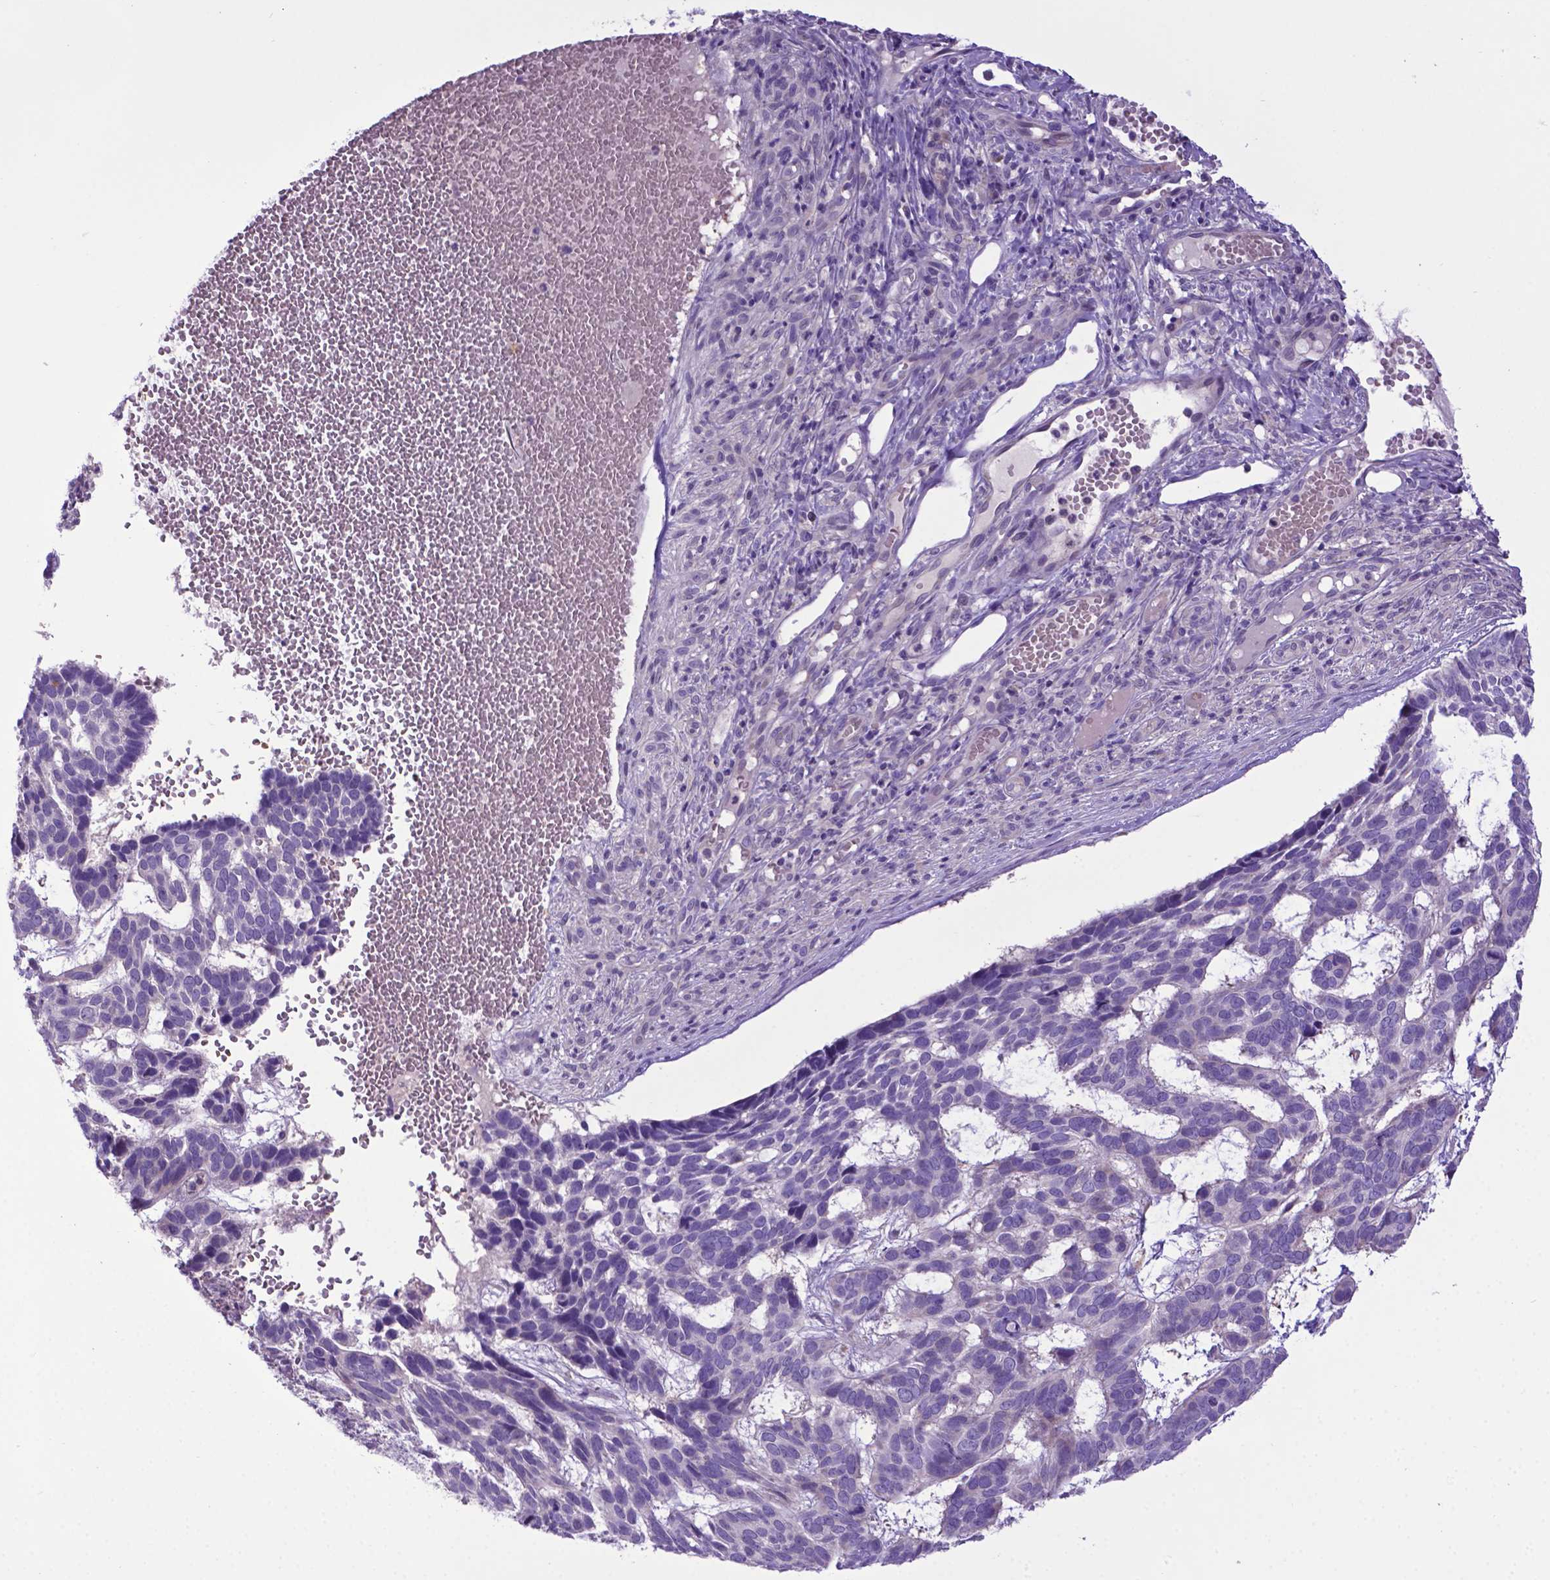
{"staining": {"intensity": "negative", "quantity": "none", "location": "none"}, "tissue": "skin cancer", "cell_type": "Tumor cells", "image_type": "cancer", "snomed": [{"axis": "morphology", "description": "Basal cell carcinoma"}, {"axis": "topography", "description": "Skin"}], "caption": "Immunohistochemistry (IHC) of human skin basal cell carcinoma reveals no expression in tumor cells.", "gene": "ADRA2B", "patient": {"sex": "male", "age": 78}}